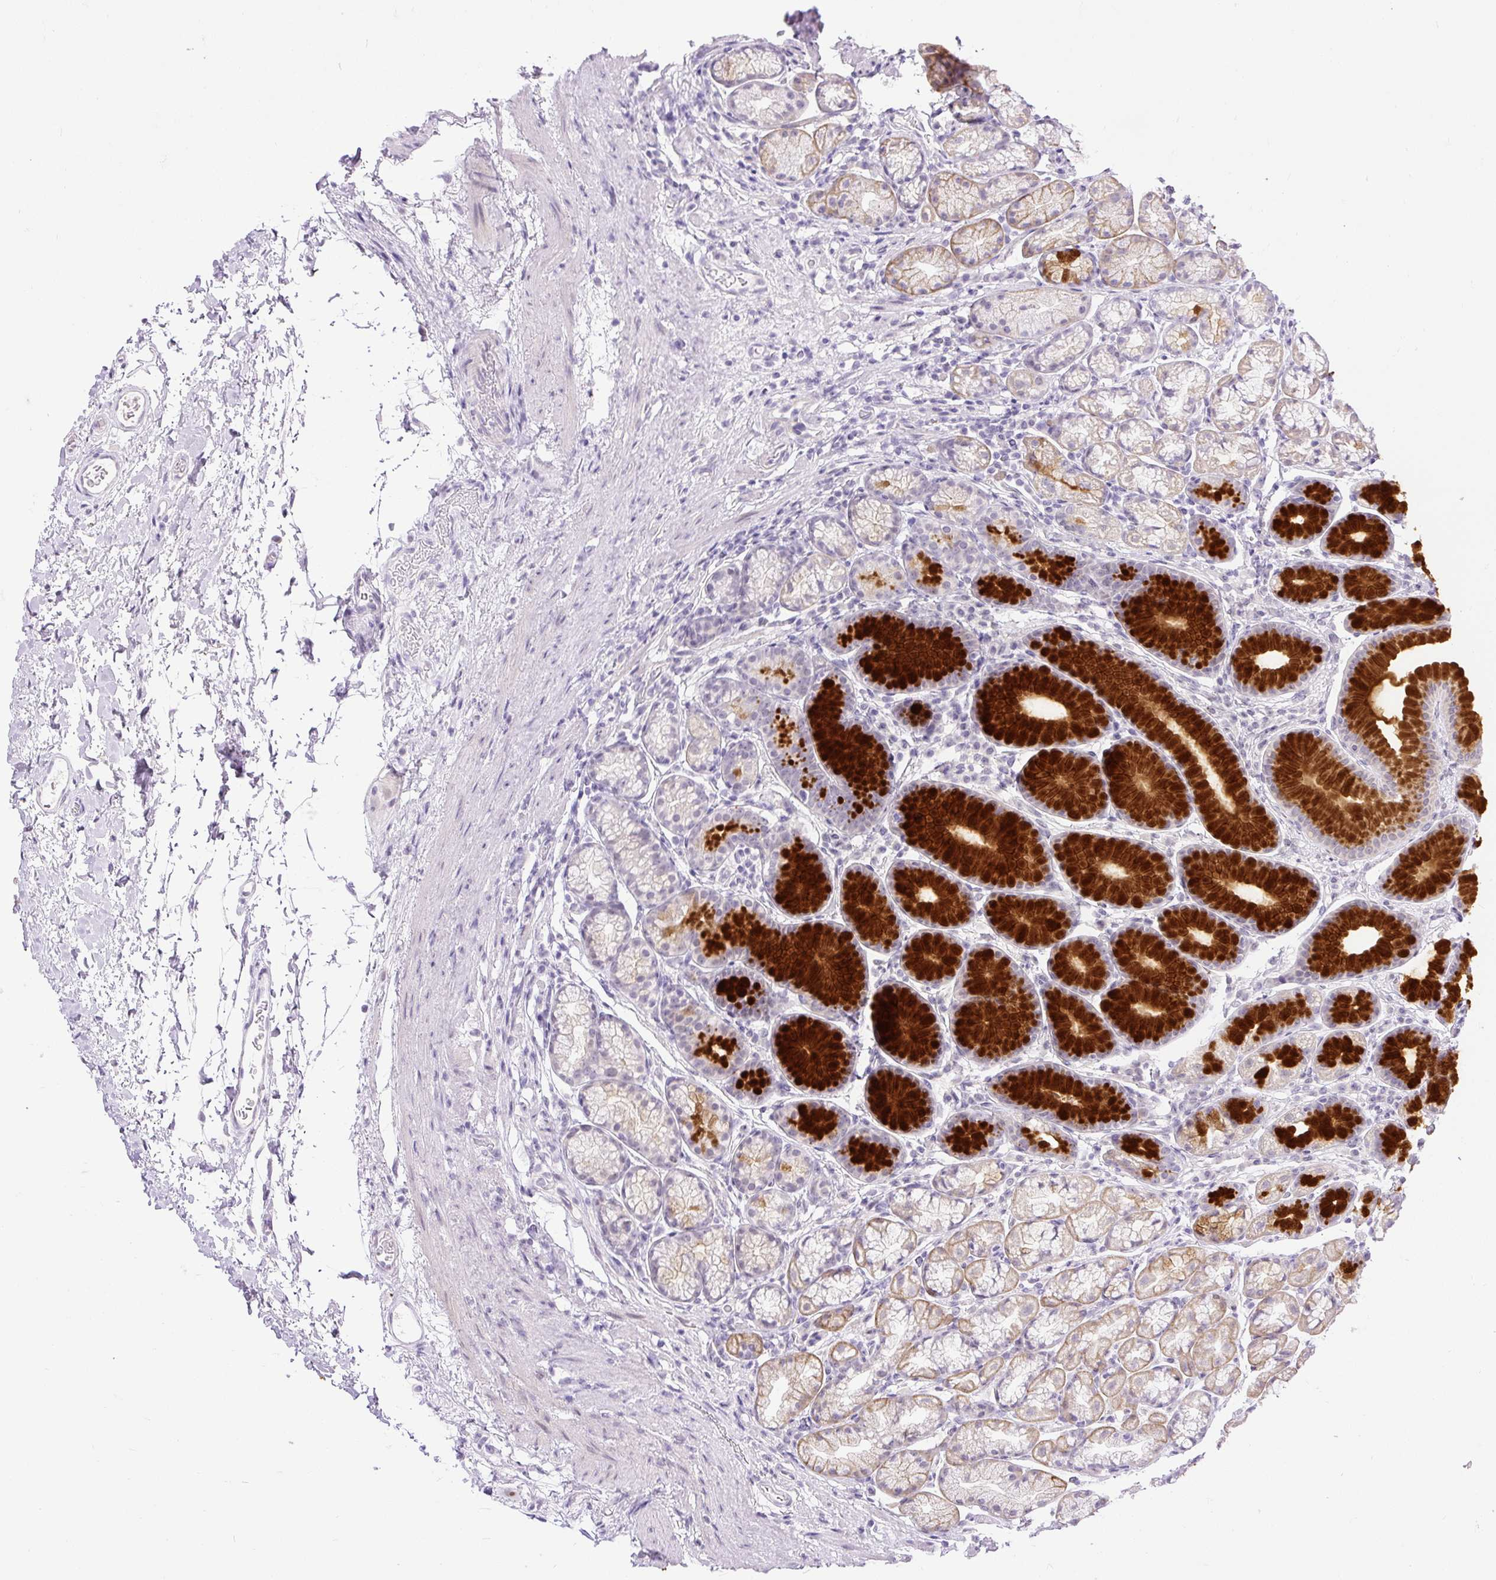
{"staining": {"intensity": "strong", "quantity": "<25%", "location": "cytoplasmic/membranous"}, "tissue": "stomach", "cell_type": "Glandular cells", "image_type": "normal", "snomed": [{"axis": "morphology", "description": "Normal tissue, NOS"}, {"axis": "topography", "description": "Stomach, lower"}], "caption": "Immunohistochemistry of unremarkable human stomach displays medium levels of strong cytoplasmic/membranous expression in about <25% of glandular cells. Using DAB (3,3'-diaminobenzidine) (brown) and hematoxylin (blue) stains, captured at high magnification using brightfield microscopy.", "gene": "WNT10B", "patient": {"sex": "male", "age": 67}}